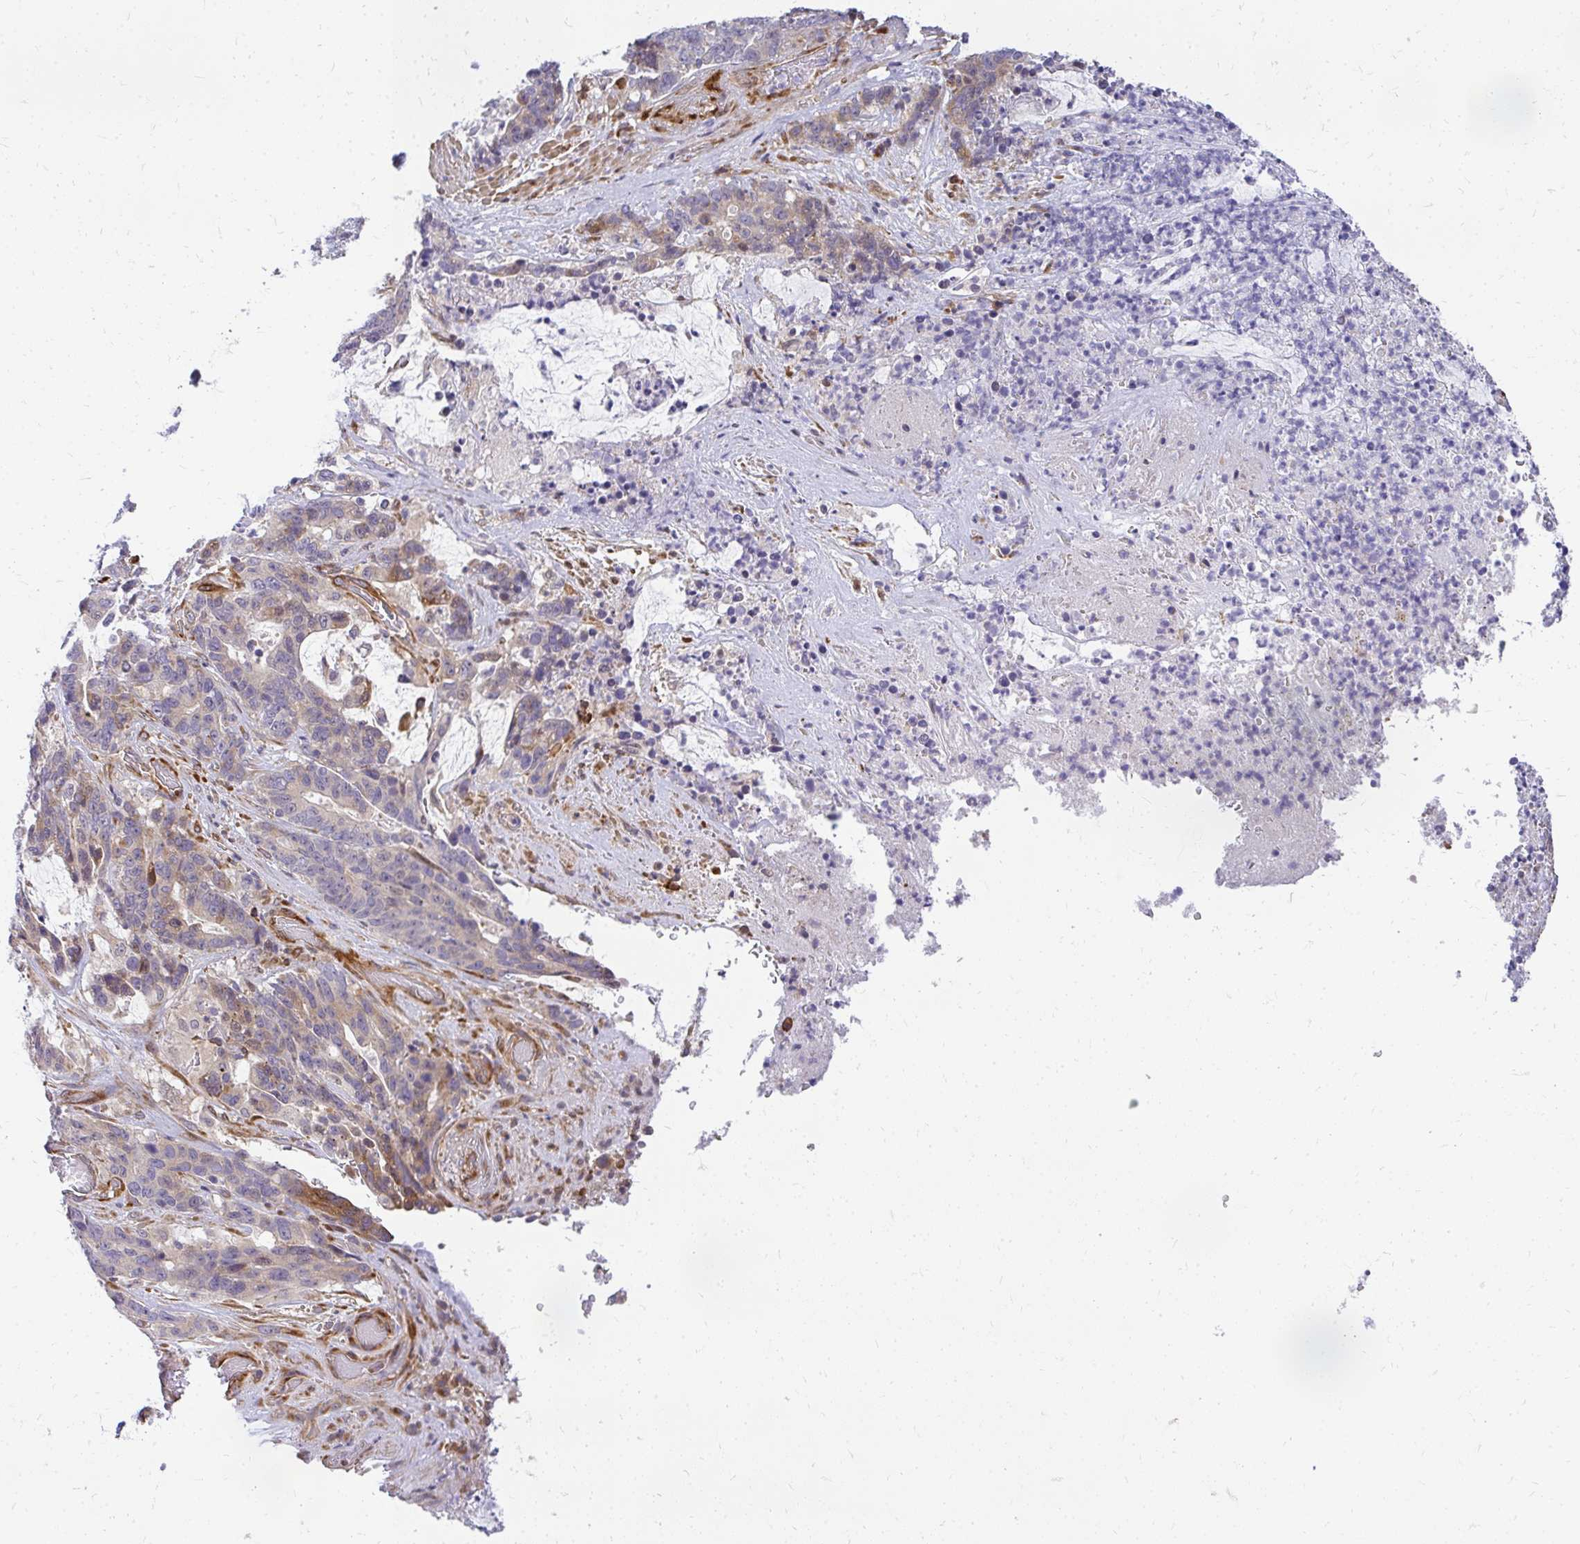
{"staining": {"intensity": "weak", "quantity": "<25%", "location": "cytoplasmic/membranous"}, "tissue": "stomach cancer", "cell_type": "Tumor cells", "image_type": "cancer", "snomed": [{"axis": "morphology", "description": "Normal tissue, NOS"}, {"axis": "morphology", "description": "Adenocarcinoma, NOS"}, {"axis": "topography", "description": "Stomach"}], "caption": "Tumor cells are negative for brown protein staining in stomach cancer (adenocarcinoma).", "gene": "RSKR", "patient": {"sex": "female", "age": 64}}